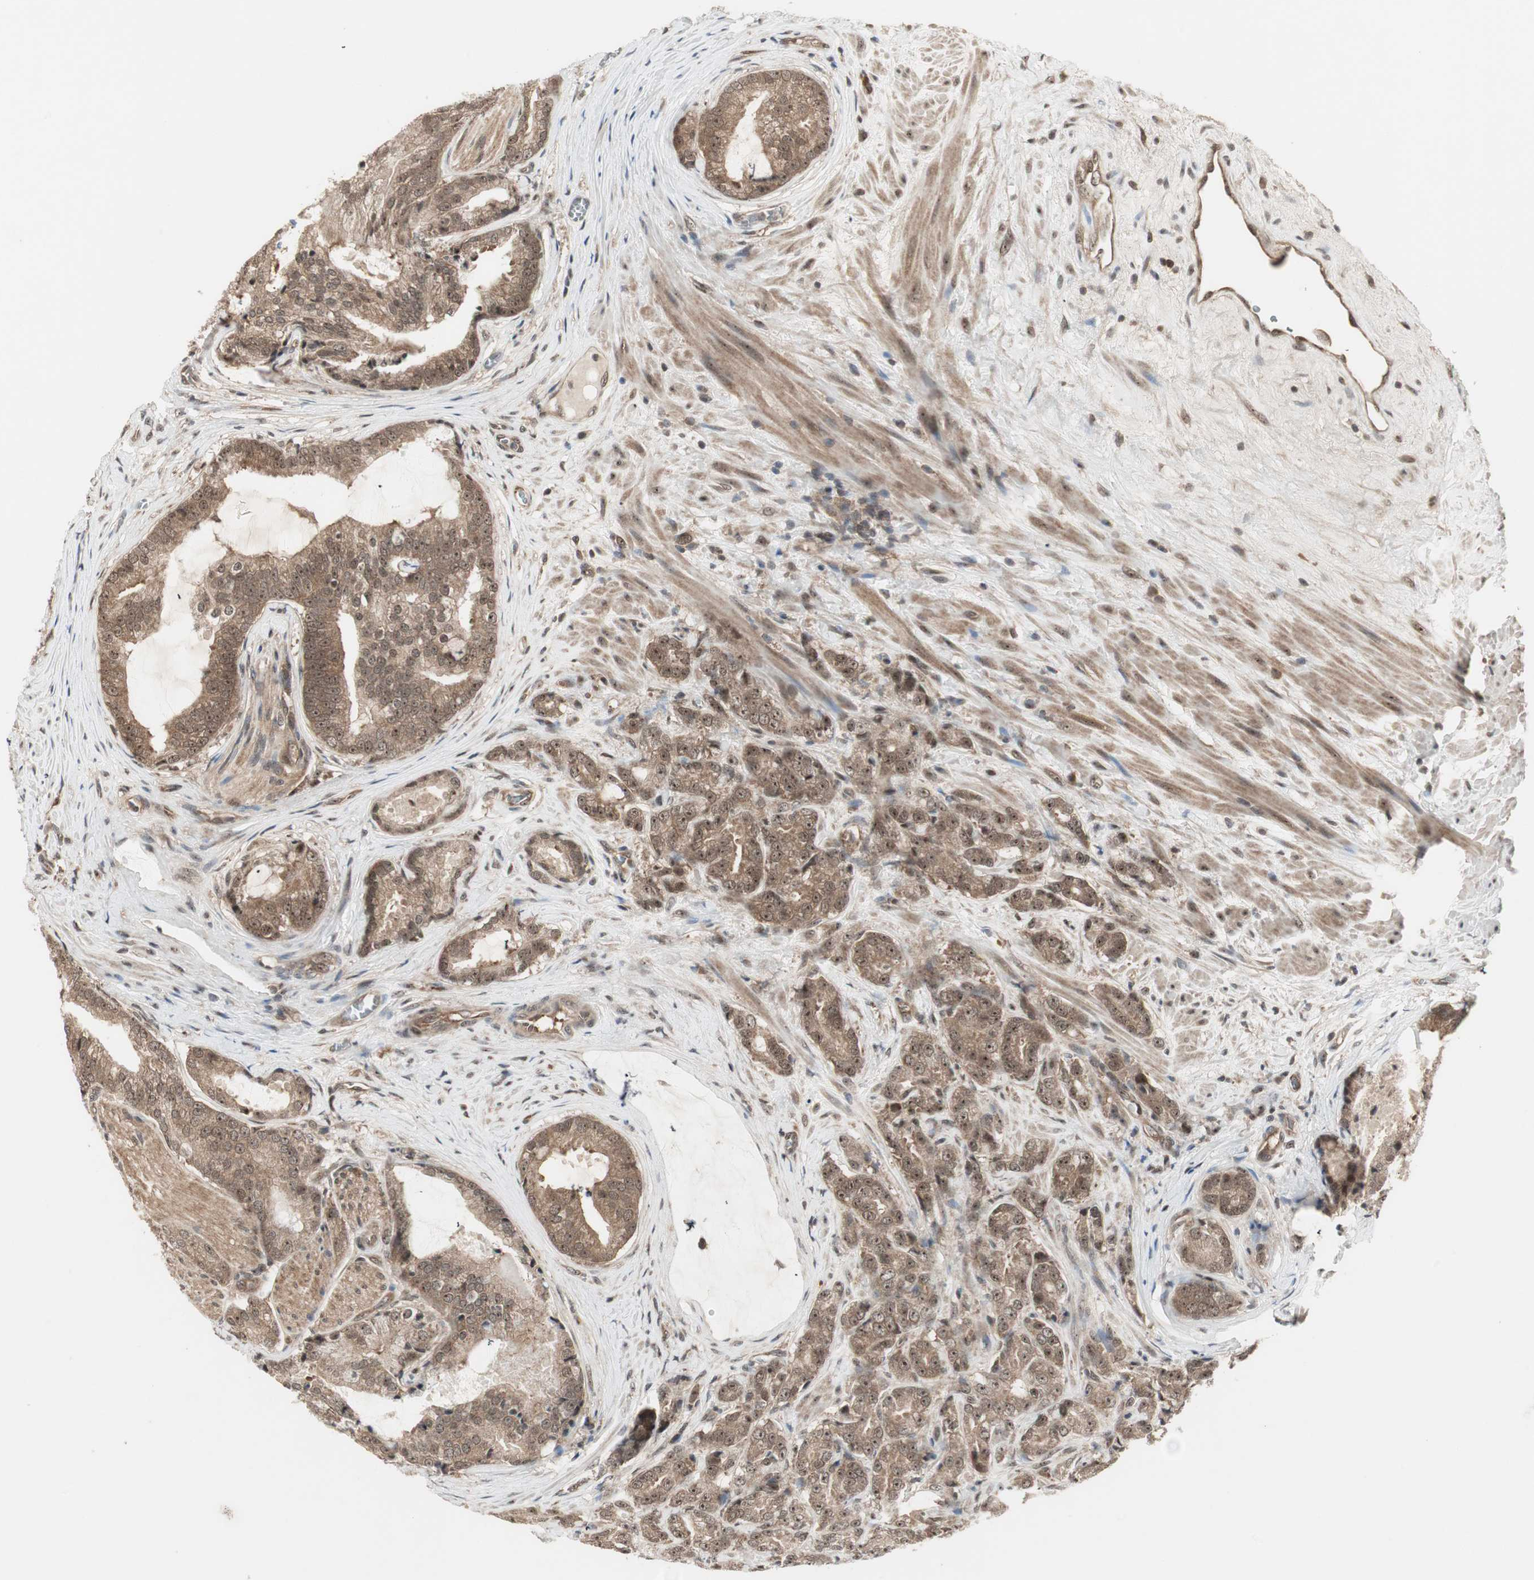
{"staining": {"intensity": "moderate", "quantity": ">75%", "location": "cytoplasmic/membranous,nuclear"}, "tissue": "prostate cancer", "cell_type": "Tumor cells", "image_type": "cancer", "snomed": [{"axis": "morphology", "description": "Adenocarcinoma, Low grade"}, {"axis": "topography", "description": "Prostate"}], "caption": "Tumor cells exhibit moderate cytoplasmic/membranous and nuclear staining in about >75% of cells in prostate cancer (low-grade adenocarcinoma).", "gene": "CSNK2B", "patient": {"sex": "male", "age": 58}}